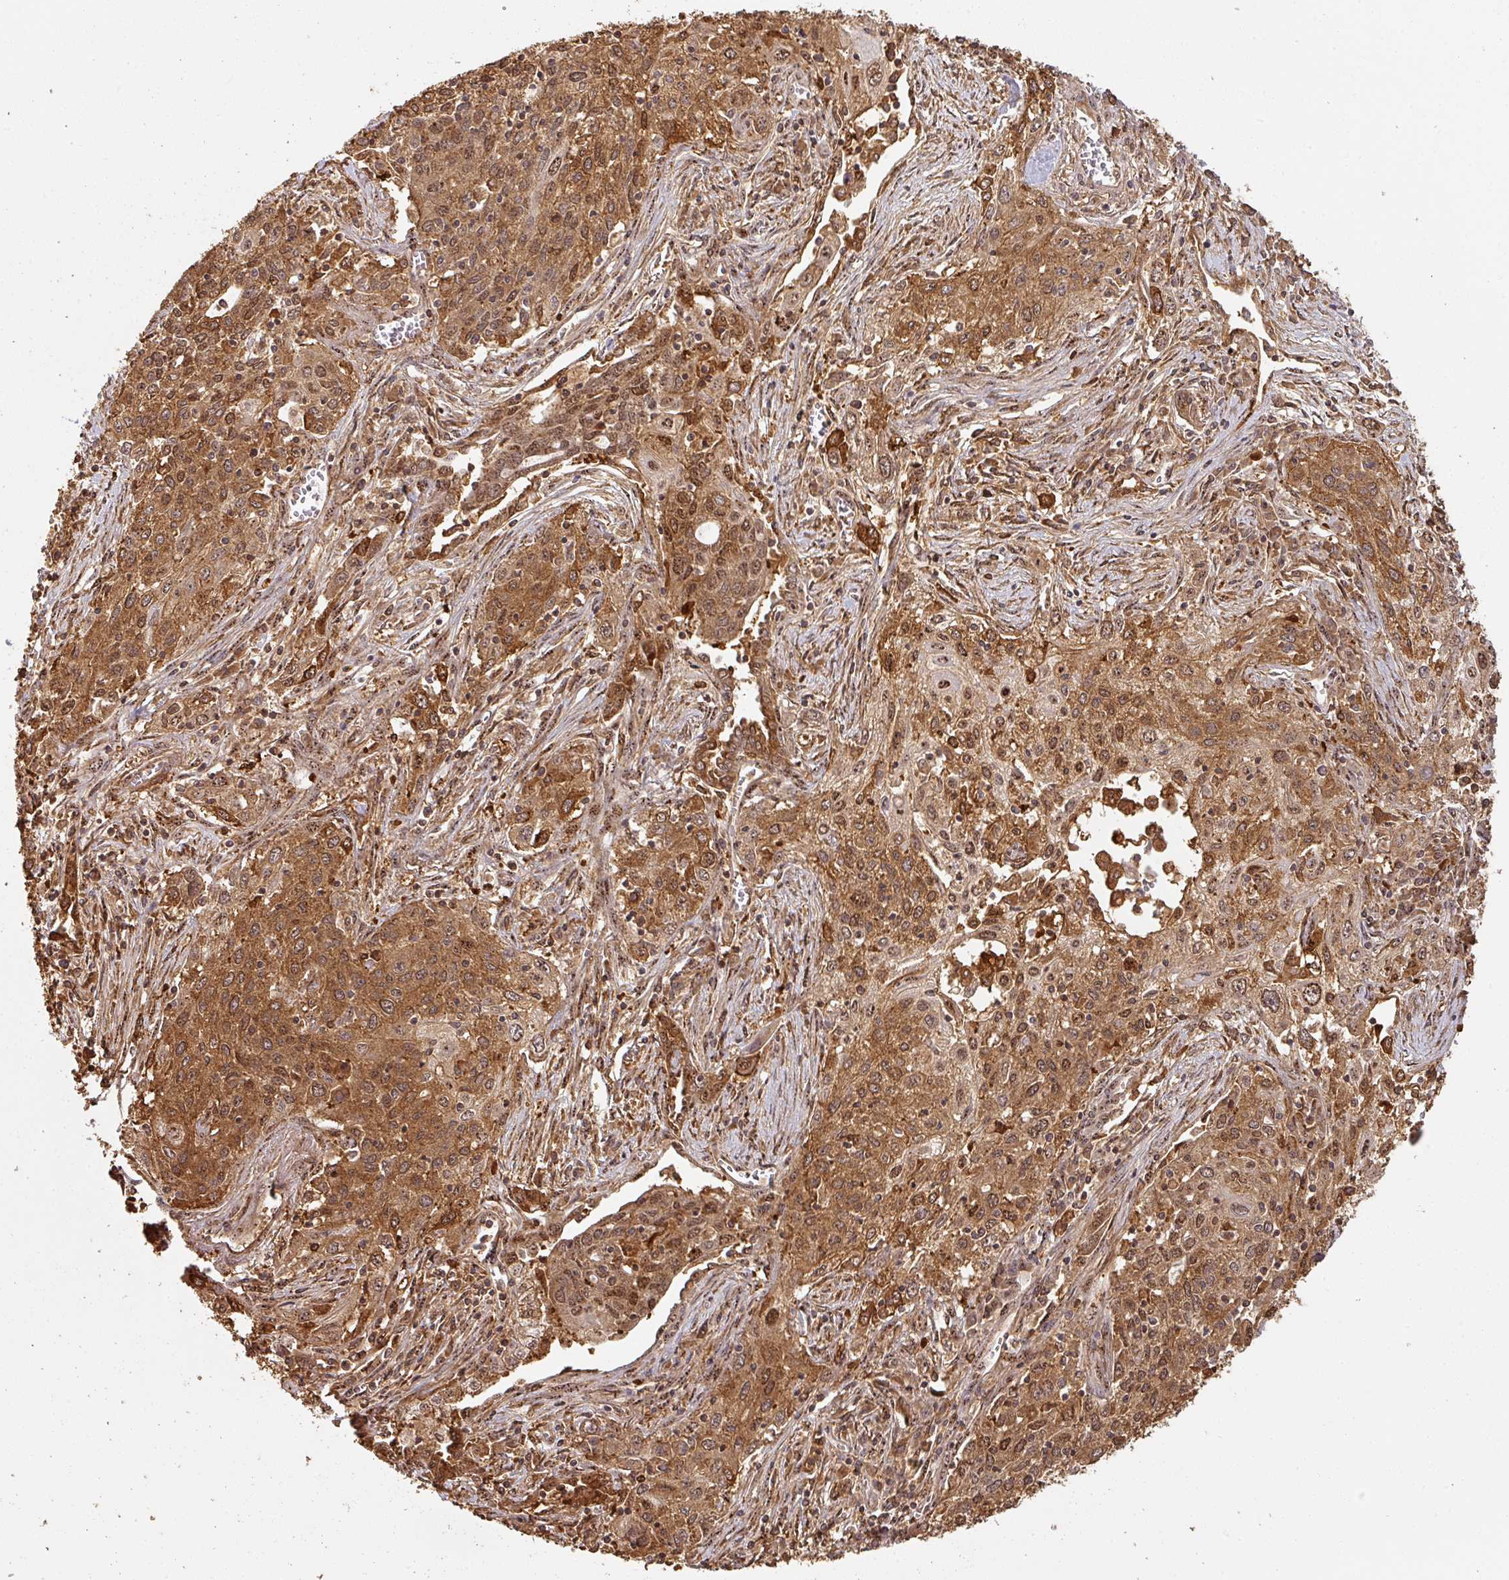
{"staining": {"intensity": "strong", "quantity": ">75%", "location": "cytoplasmic/membranous,nuclear"}, "tissue": "lung cancer", "cell_type": "Tumor cells", "image_type": "cancer", "snomed": [{"axis": "morphology", "description": "Squamous cell carcinoma, NOS"}, {"axis": "topography", "description": "Lung"}], "caption": "Immunohistochemical staining of lung cancer (squamous cell carcinoma) exhibits high levels of strong cytoplasmic/membranous and nuclear expression in approximately >75% of tumor cells.", "gene": "ZNF322", "patient": {"sex": "female", "age": 69}}